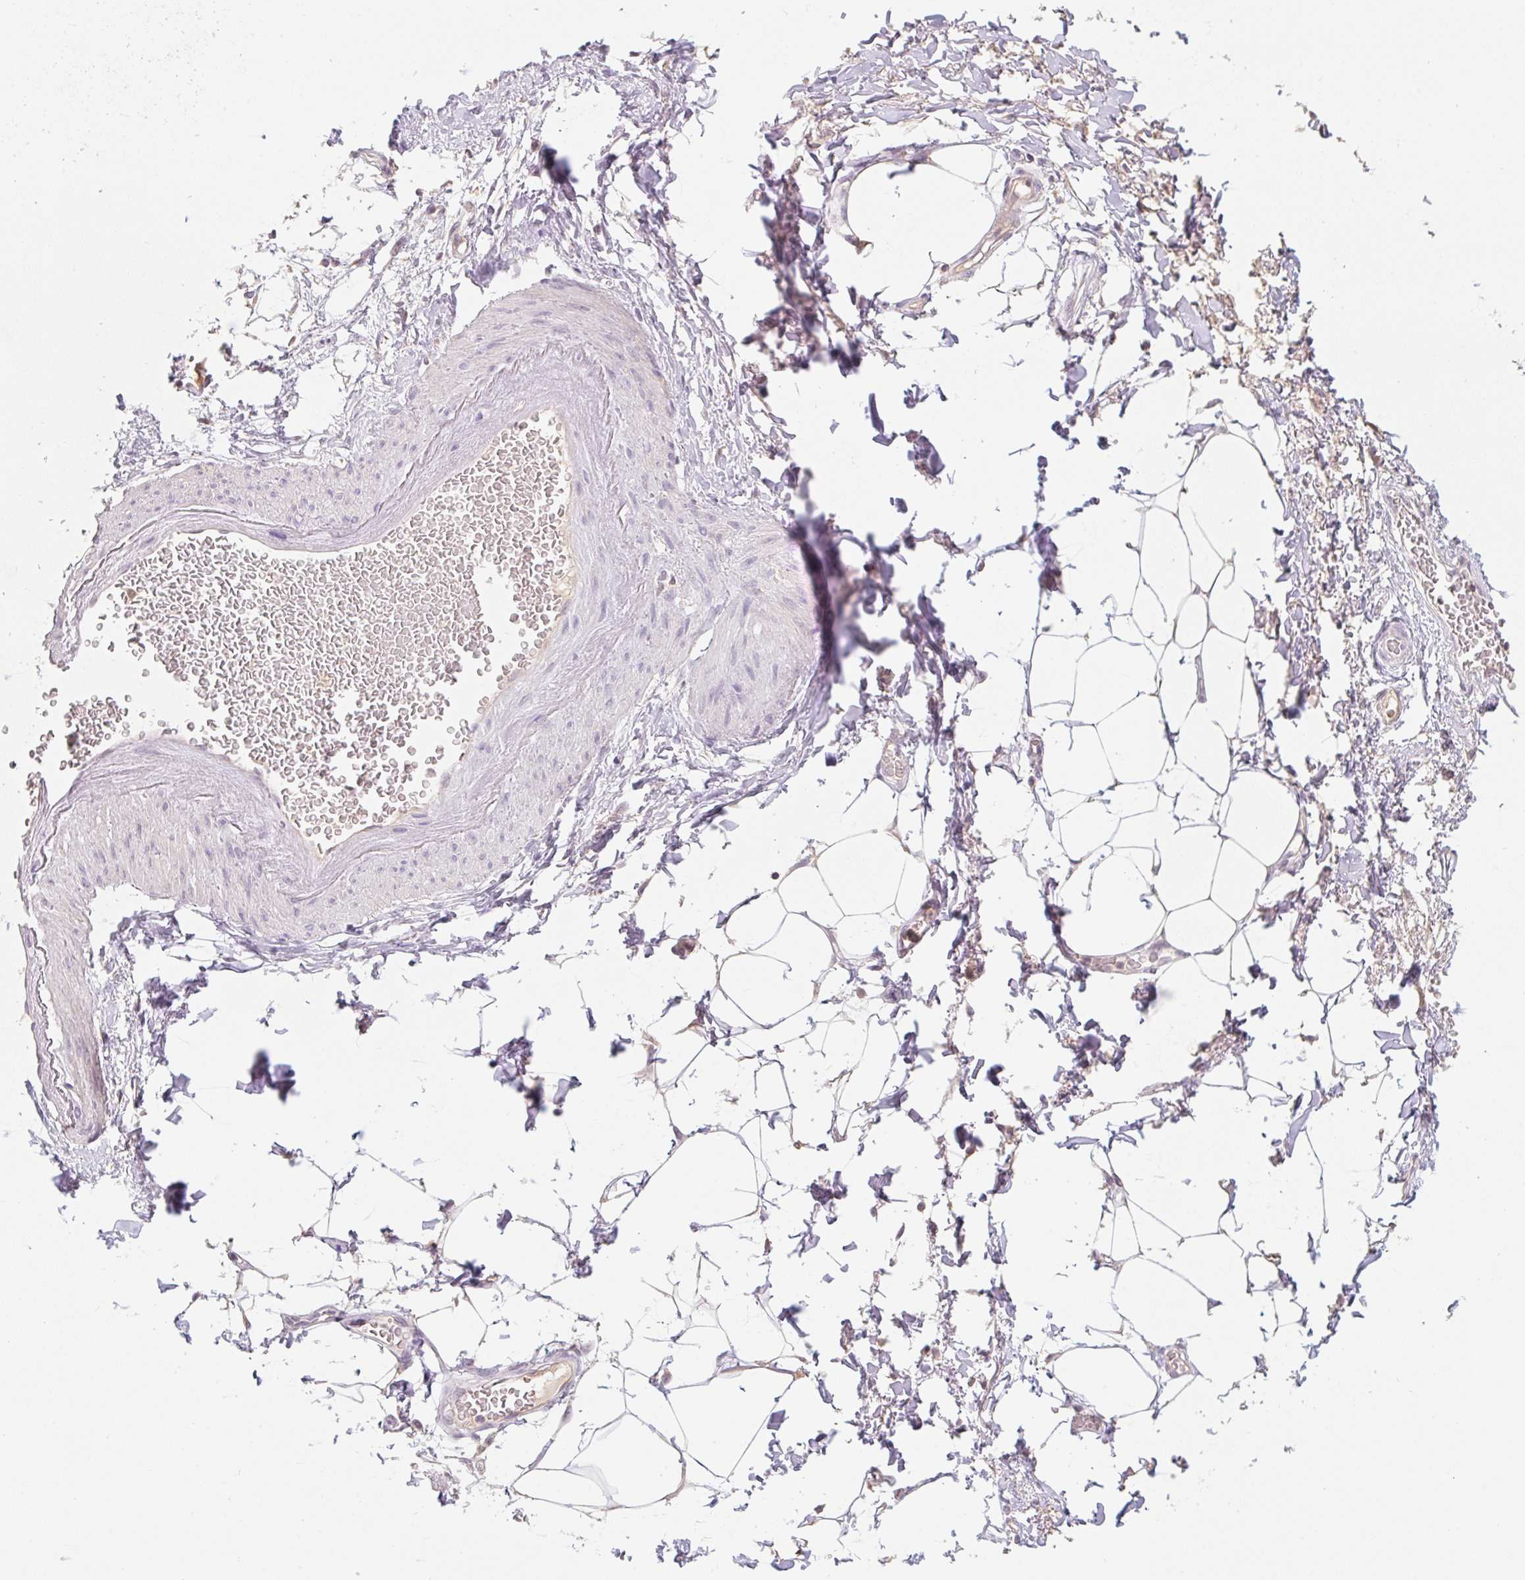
{"staining": {"intensity": "negative", "quantity": "none", "location": "none"}, "tissue": "adipose tissue", "cell_type": "Adipocytes", "image_type": "normal", "snomed": [{"axis": "morphology", "description": "Normal tissue, NOS"}, {"axis": "topography", "description": "Vagina"}, {"axis": "topography", "description": "Peripheral nerve tissue"}], "caption": "DAB immunohistochemical staining of unremarkable adipose tissue reveals no significant positivity in adipocytes. (IHC, brightfield microscopy, high magnification).", "gene": "MIA2", "patient": {"sex": "female", "age": 71}}